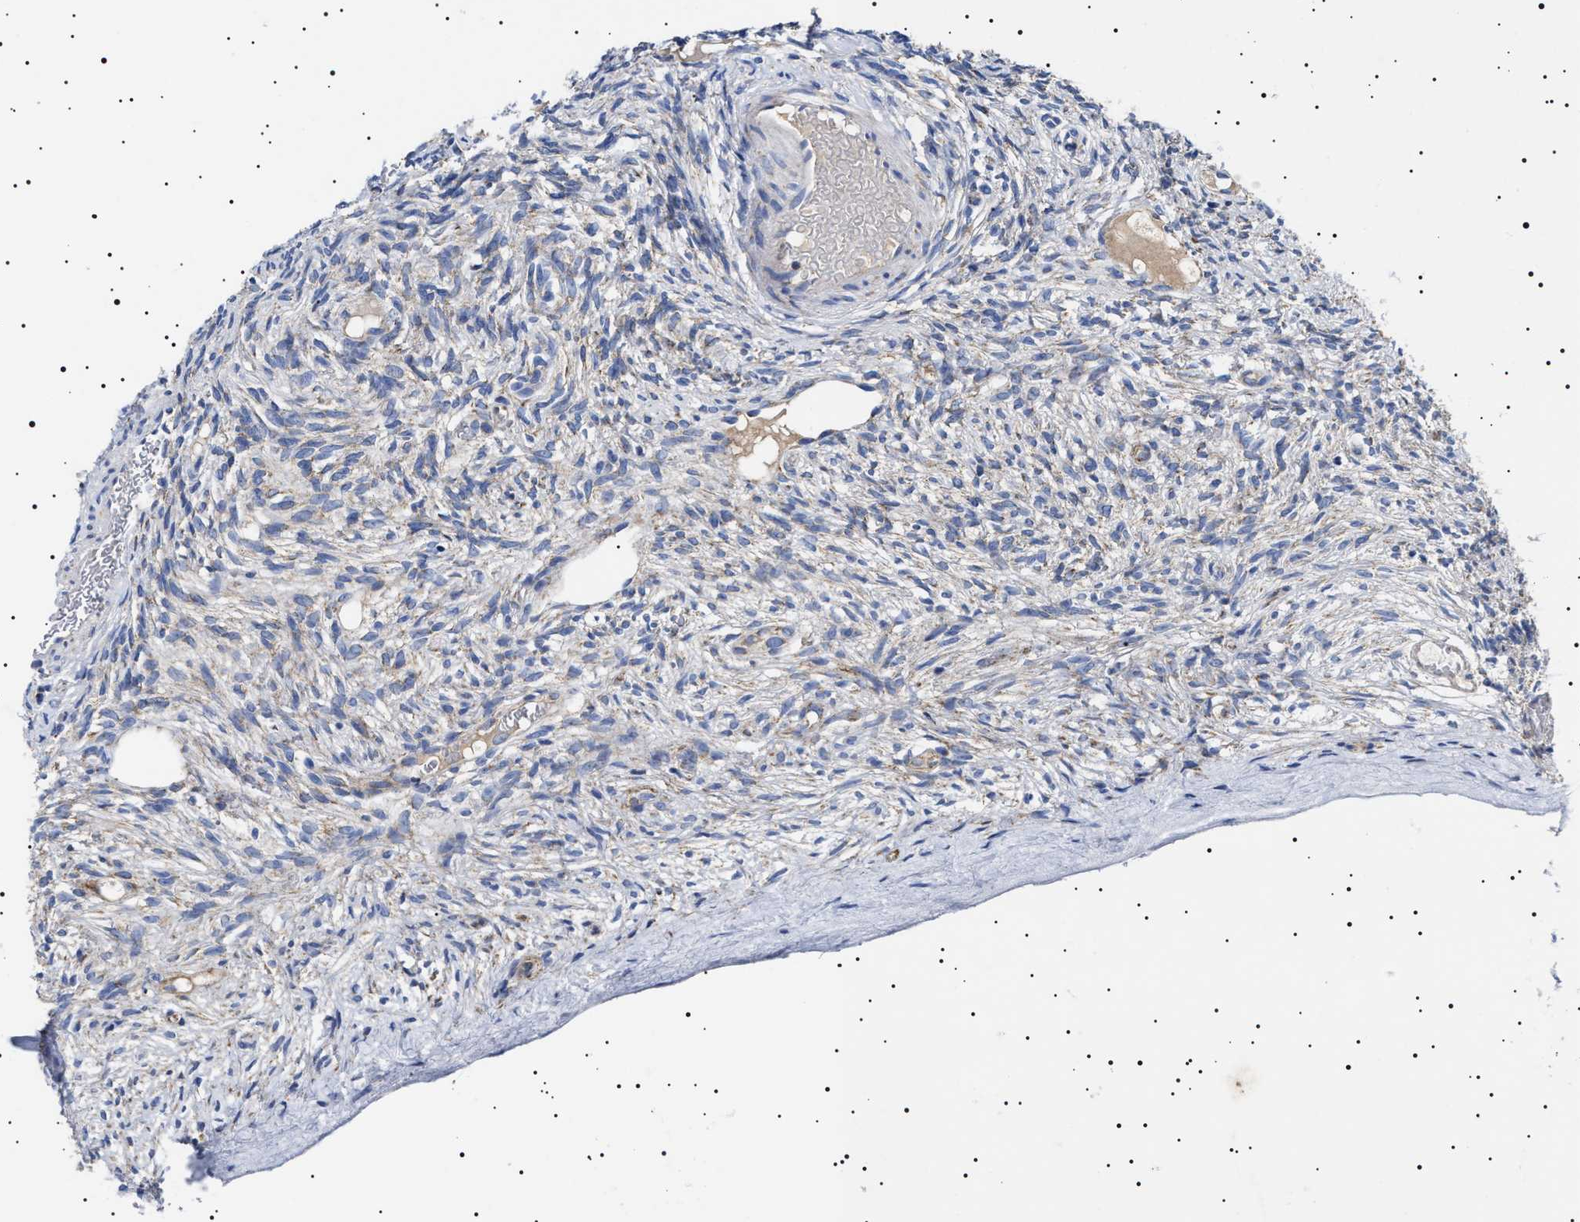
{"staining": {"intensity": "negative", "quantity": "none", "location": "none"}, "tissue": "ovary", "cell_type": "Ovarian stroma cells", "image_type": "normal", "snomed": [{"axis": "morphology", "description": "Normal tissue, NOS"}, {"axis": "topography", "description": "Ovary"}], "caption": "The immunohistochemistry histopathology image has no significant positivity in ovarian stroma cells of ovary. (DAB immunohistochemistry, high magnification).", "gene": "CHRDL2", "patient": {"sex": "female", "age": 33}}